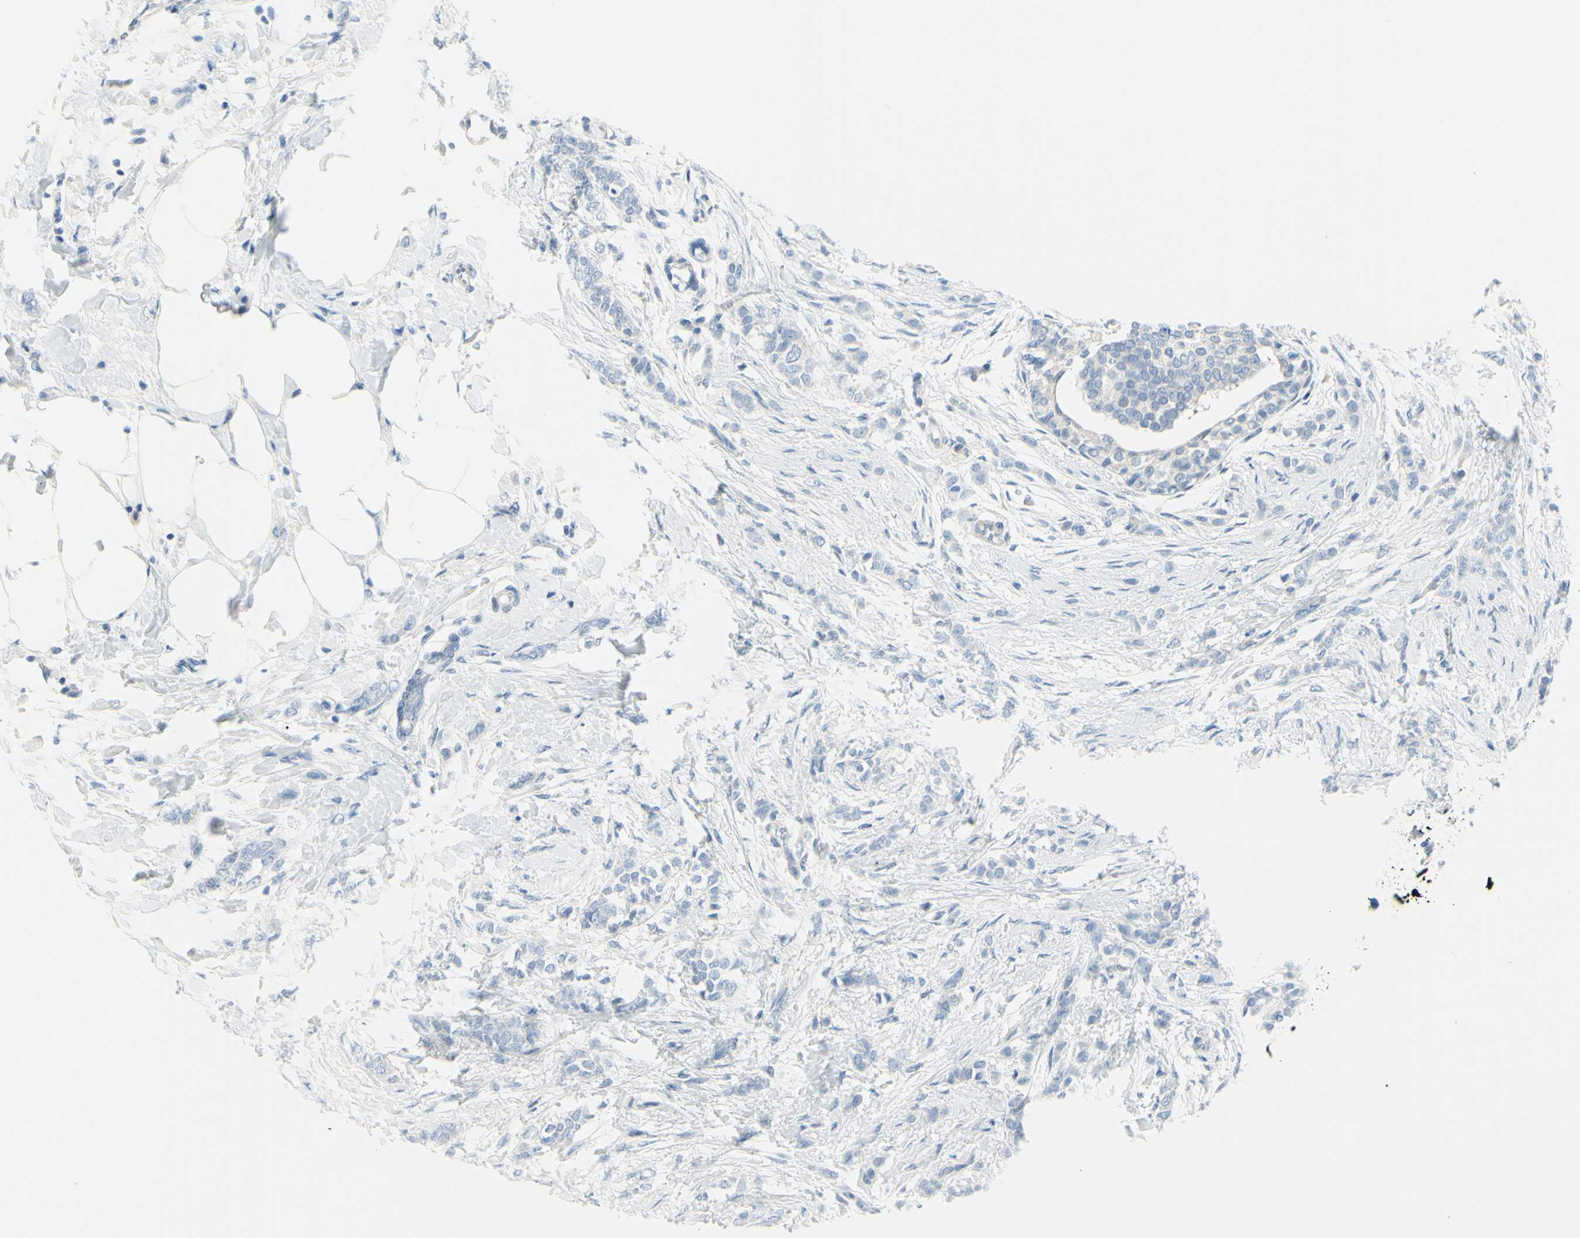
{"staining": {"intensity": "negative", "quantity": "none", "location": "none"}, "tissue": "breast cancer", "cell_type": "Tumor cells", "image_type": "cancer", "snomed": [{"axis": "morphology", "description": "Lobular carcinoma, in situ"}, {"axis": "morphology", "description": "Lobular carcinoma"}, {"axis": "topography", "description": "Breast"}], "caption": "Breast cancer (lobular carcinoma) was stained to show a protein in brown. There is no significant expression in tumor cells.", "gene": "DCT", "patient": {"sex": "female", "age": 41}}